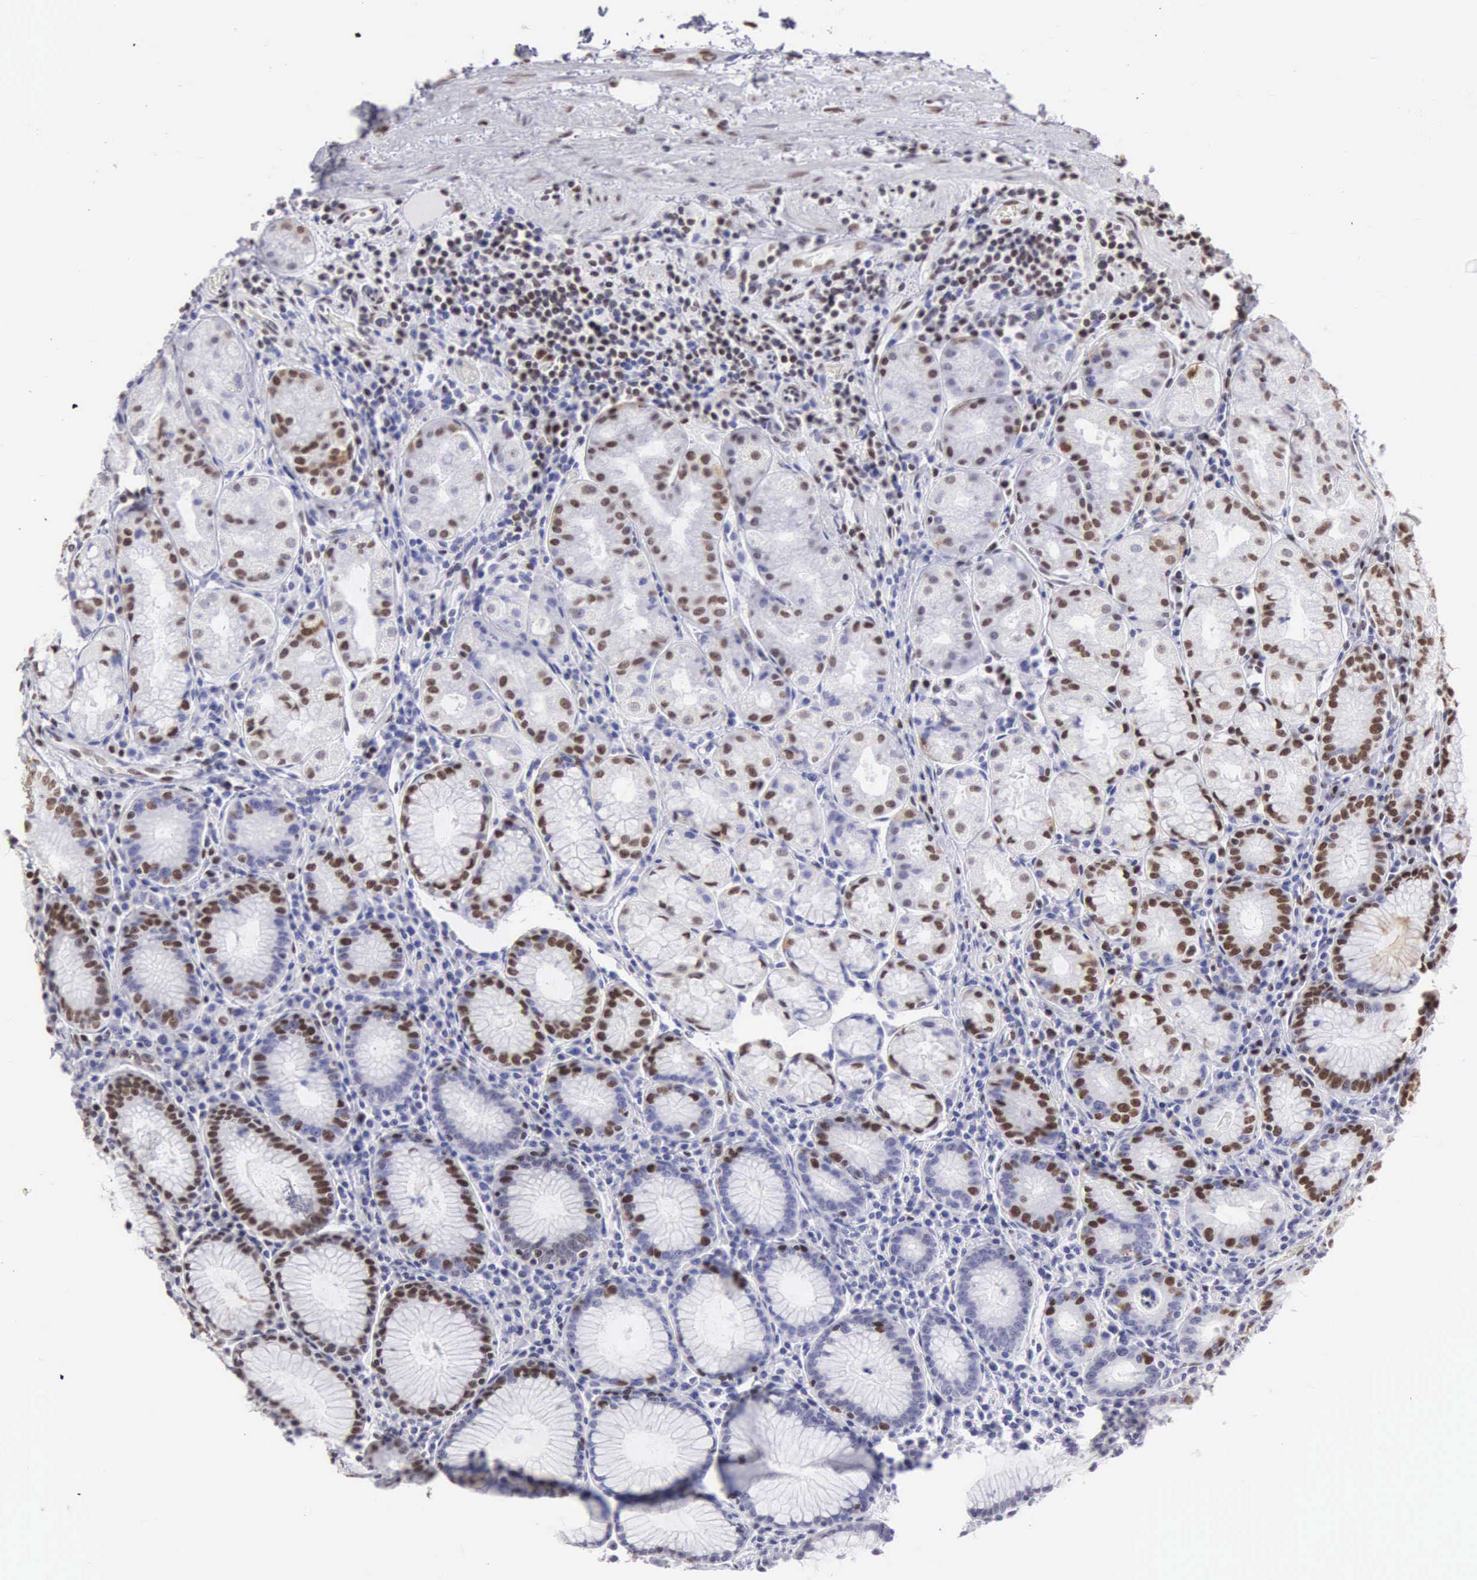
{"staining": {"intensity": "moderate", "quantity": "25%-75%", "location": "nuclear"}, "tissue": "stomach", "cell_type": "Glandular cells", "image_type": "normal", "snomed": [{"axis": "morphology", "description": "Normal tissue, NOS"}, {"axis": "topography", "description": "Stomach, lower"}], "caption": "Glandular cells show medium levels of moderate nuclear staining in approximately 25%-75% of cells in normal human stomach. (DAB = brown stain, brightfield microscopy at high magnification).", "gene": "CSTF2", "patient": {"sex": "female", "age": 43}}